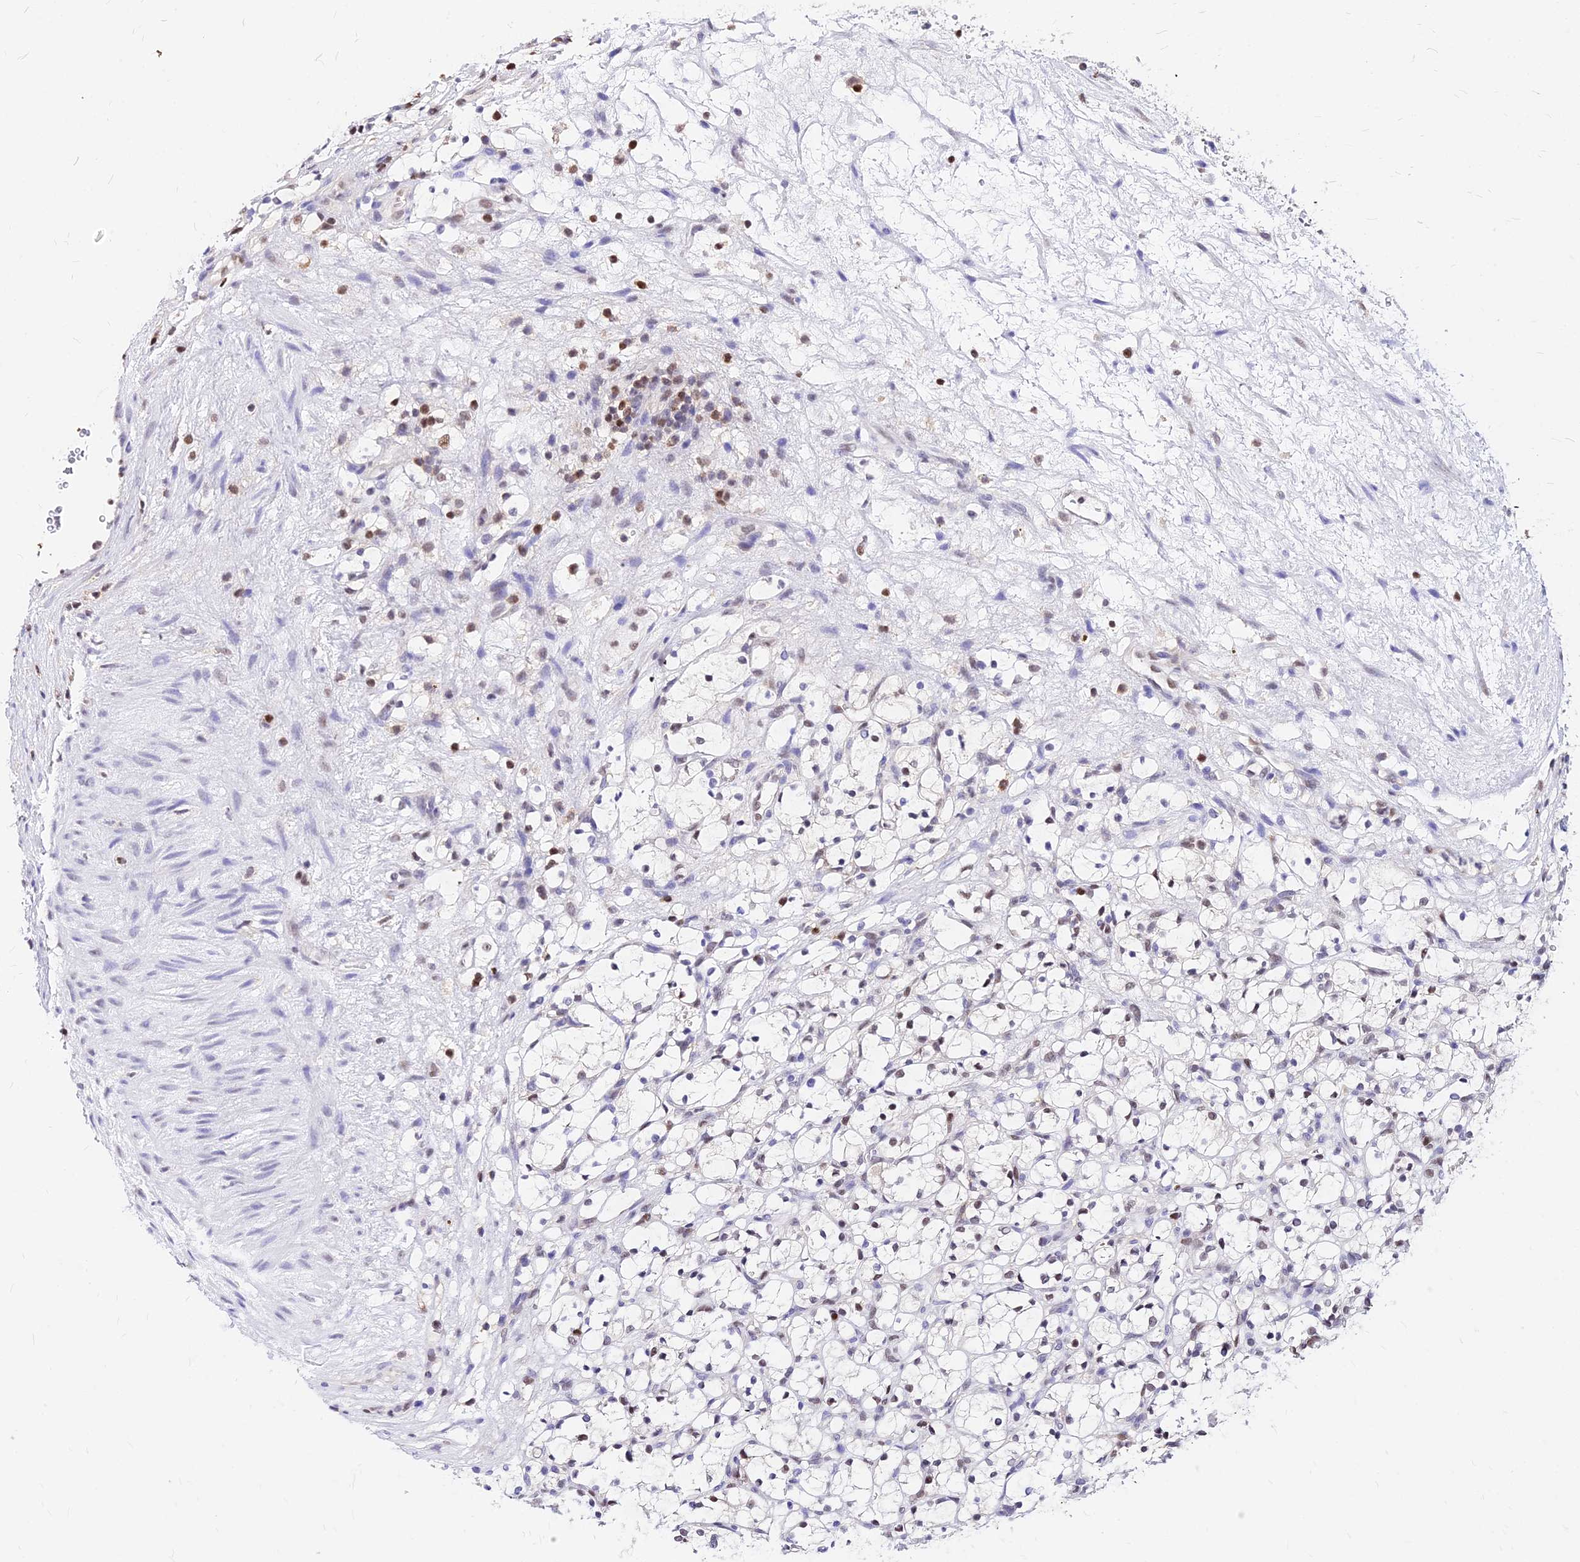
{"staining": {"intensity": "negative", "quantity": "none", "location": "none"}, "tissue": "renal cancer", "cell_type": "Tumor cells", "image_type": "cancer", "snomed": [{"axis": "morphology", "description": "Adenocarcinoma, NOS"}, {"axis": "topography", "description": "Kidney"}], "caption": "Renal adenocarcinoma was stained to show a protein in brown. There is no significant staining in tumor cells.", "gene": "PAXX", "patient": {"sex": "female", "age": 69}}